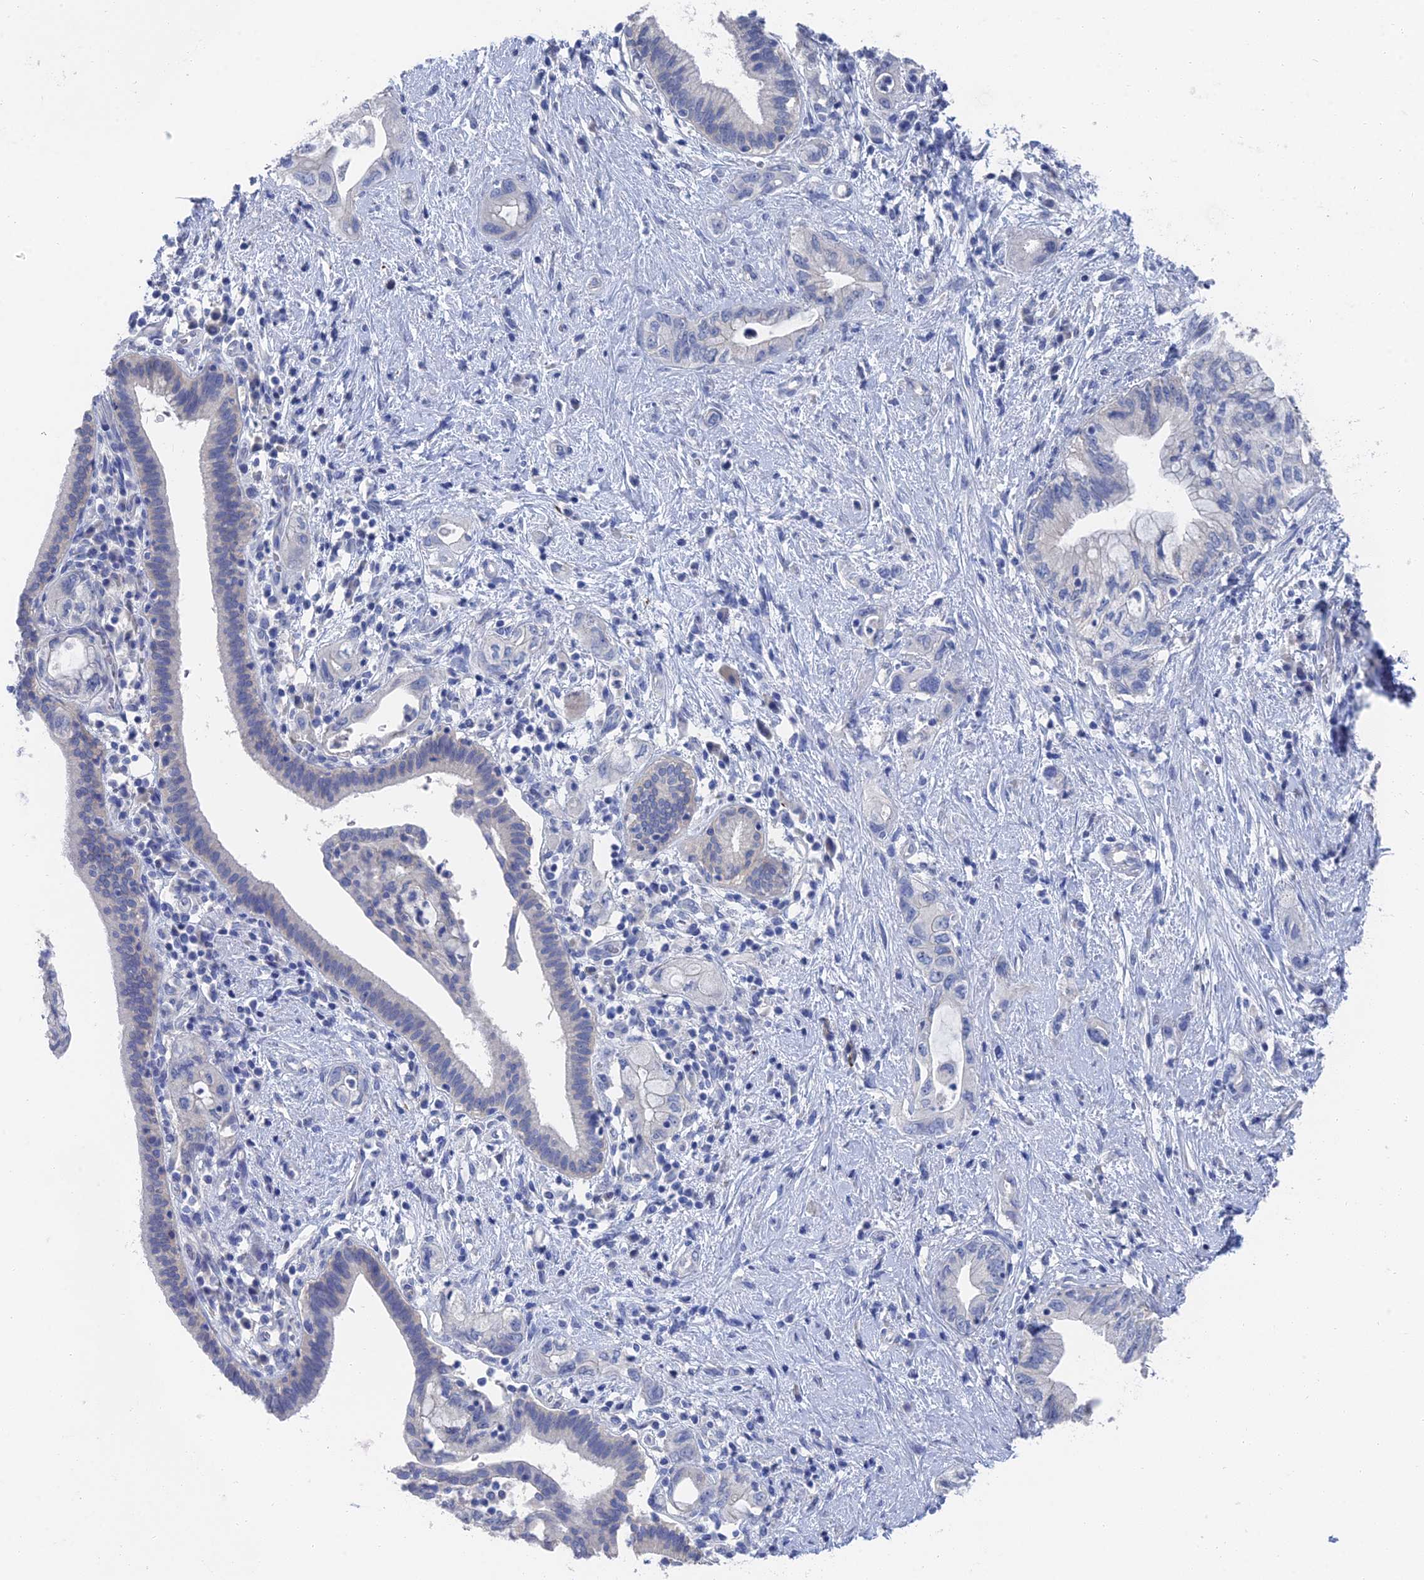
{"staining": {"intensity": "negative", "quantity": "none", "location": "none"}, "tissue": "pancreatic cancer", "cell_type": "Tumor cells", "image_type": "cancer", "snomed": [{"axis": "morphology", "description": "Adenocarcinoma, NOS"}, {"axis": "topography", "description": "Pancreas"}], "caption": "The photomicrograph demonstrates no significant expression in tumor cells of pancreatic adenocarcinoma.", "gene": "GFAP", "patient": {"sex": "female", "age": 73}}